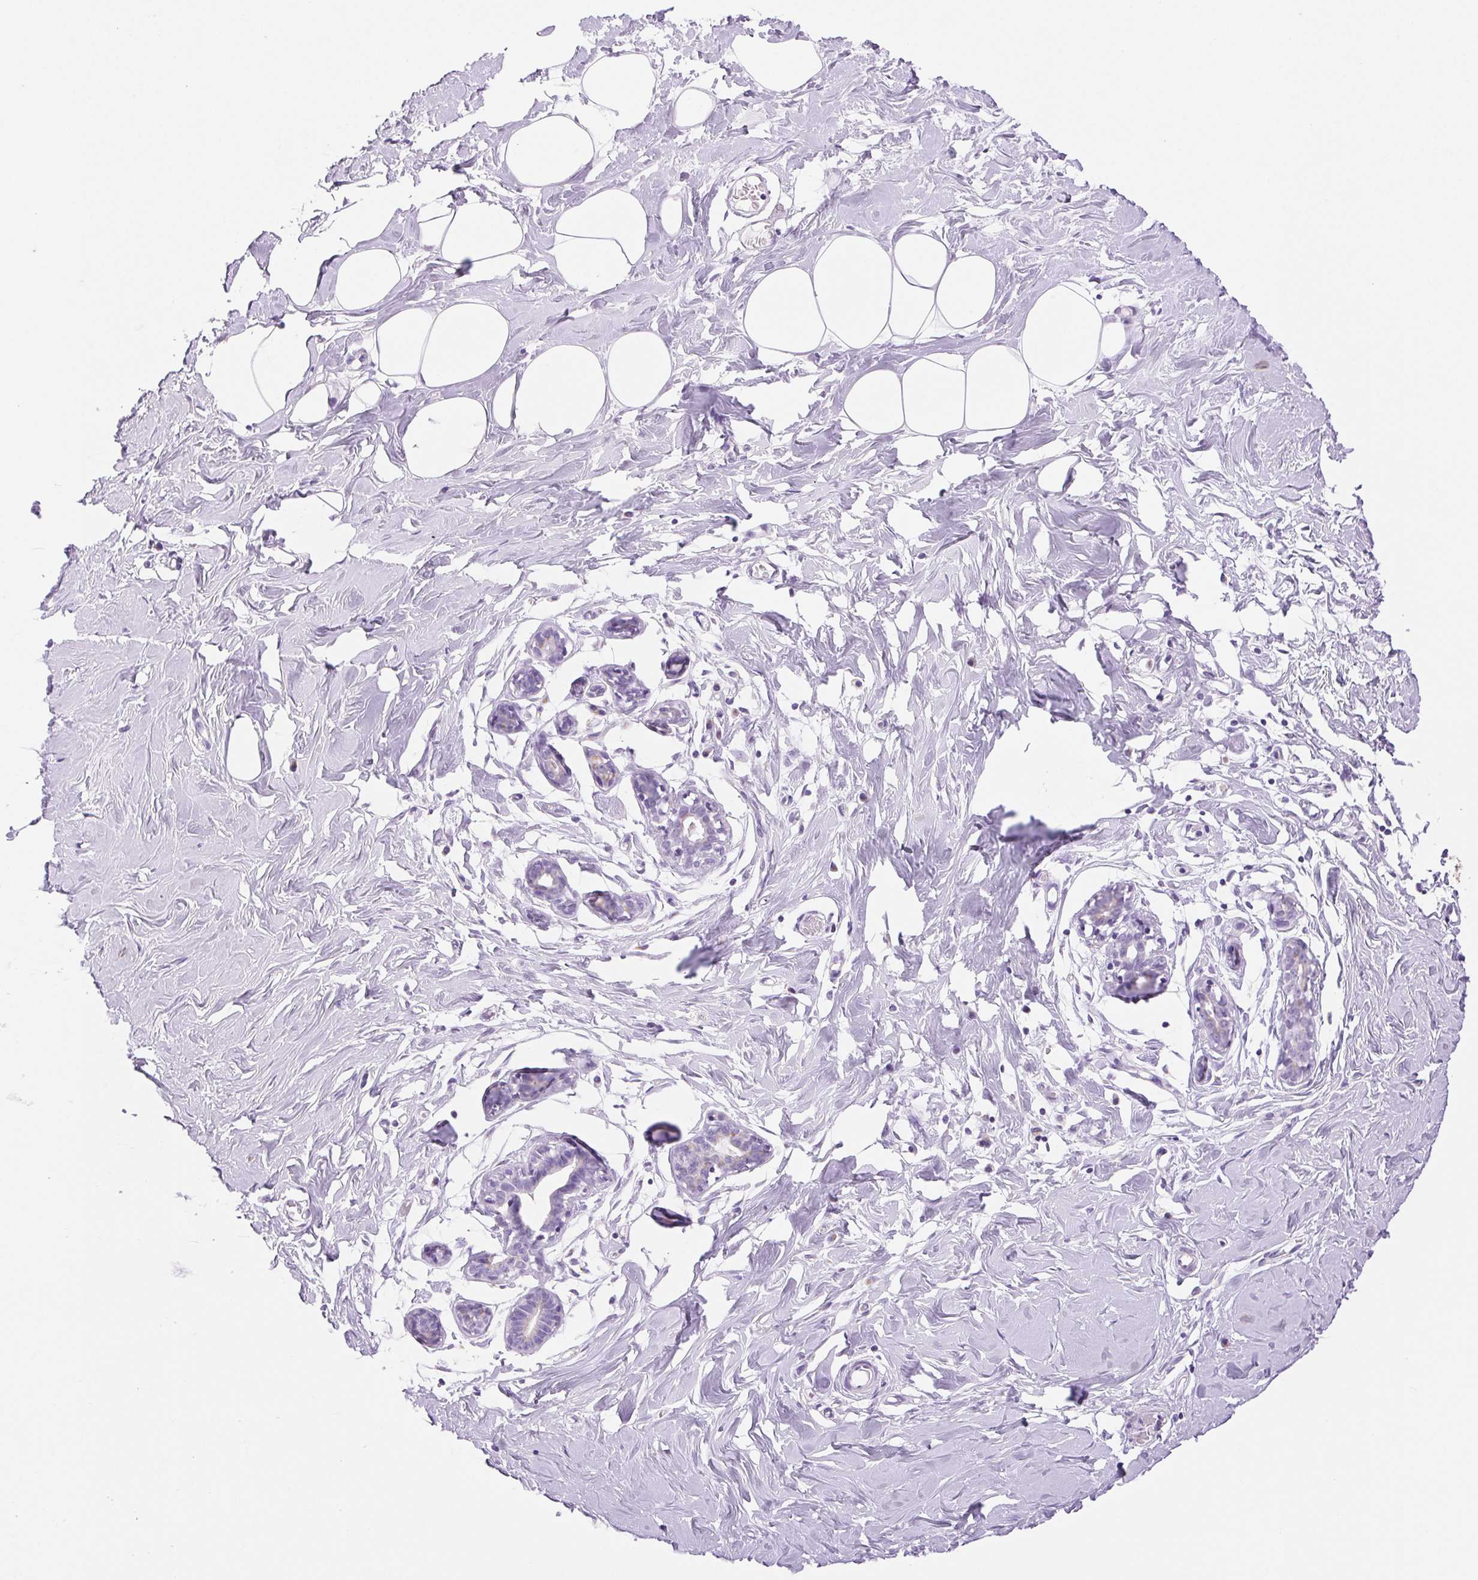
{"staining": {"intensity": "negative", "quantity": "none", "location": "none"}, "tissue": "breast", "cell_type": "Adipocytes", "image_type": "normal", "snomed": [{"axis": "morphology", "description": "Normal tissue, NOS"}, {"axis": "topography", "description": "Breast"}], "caption": "Micrograph shows no significant protein staining in adipocytes of benign breast.", "gene": "SERPINB3", "patient": {"sex": "female", "age": 27}}